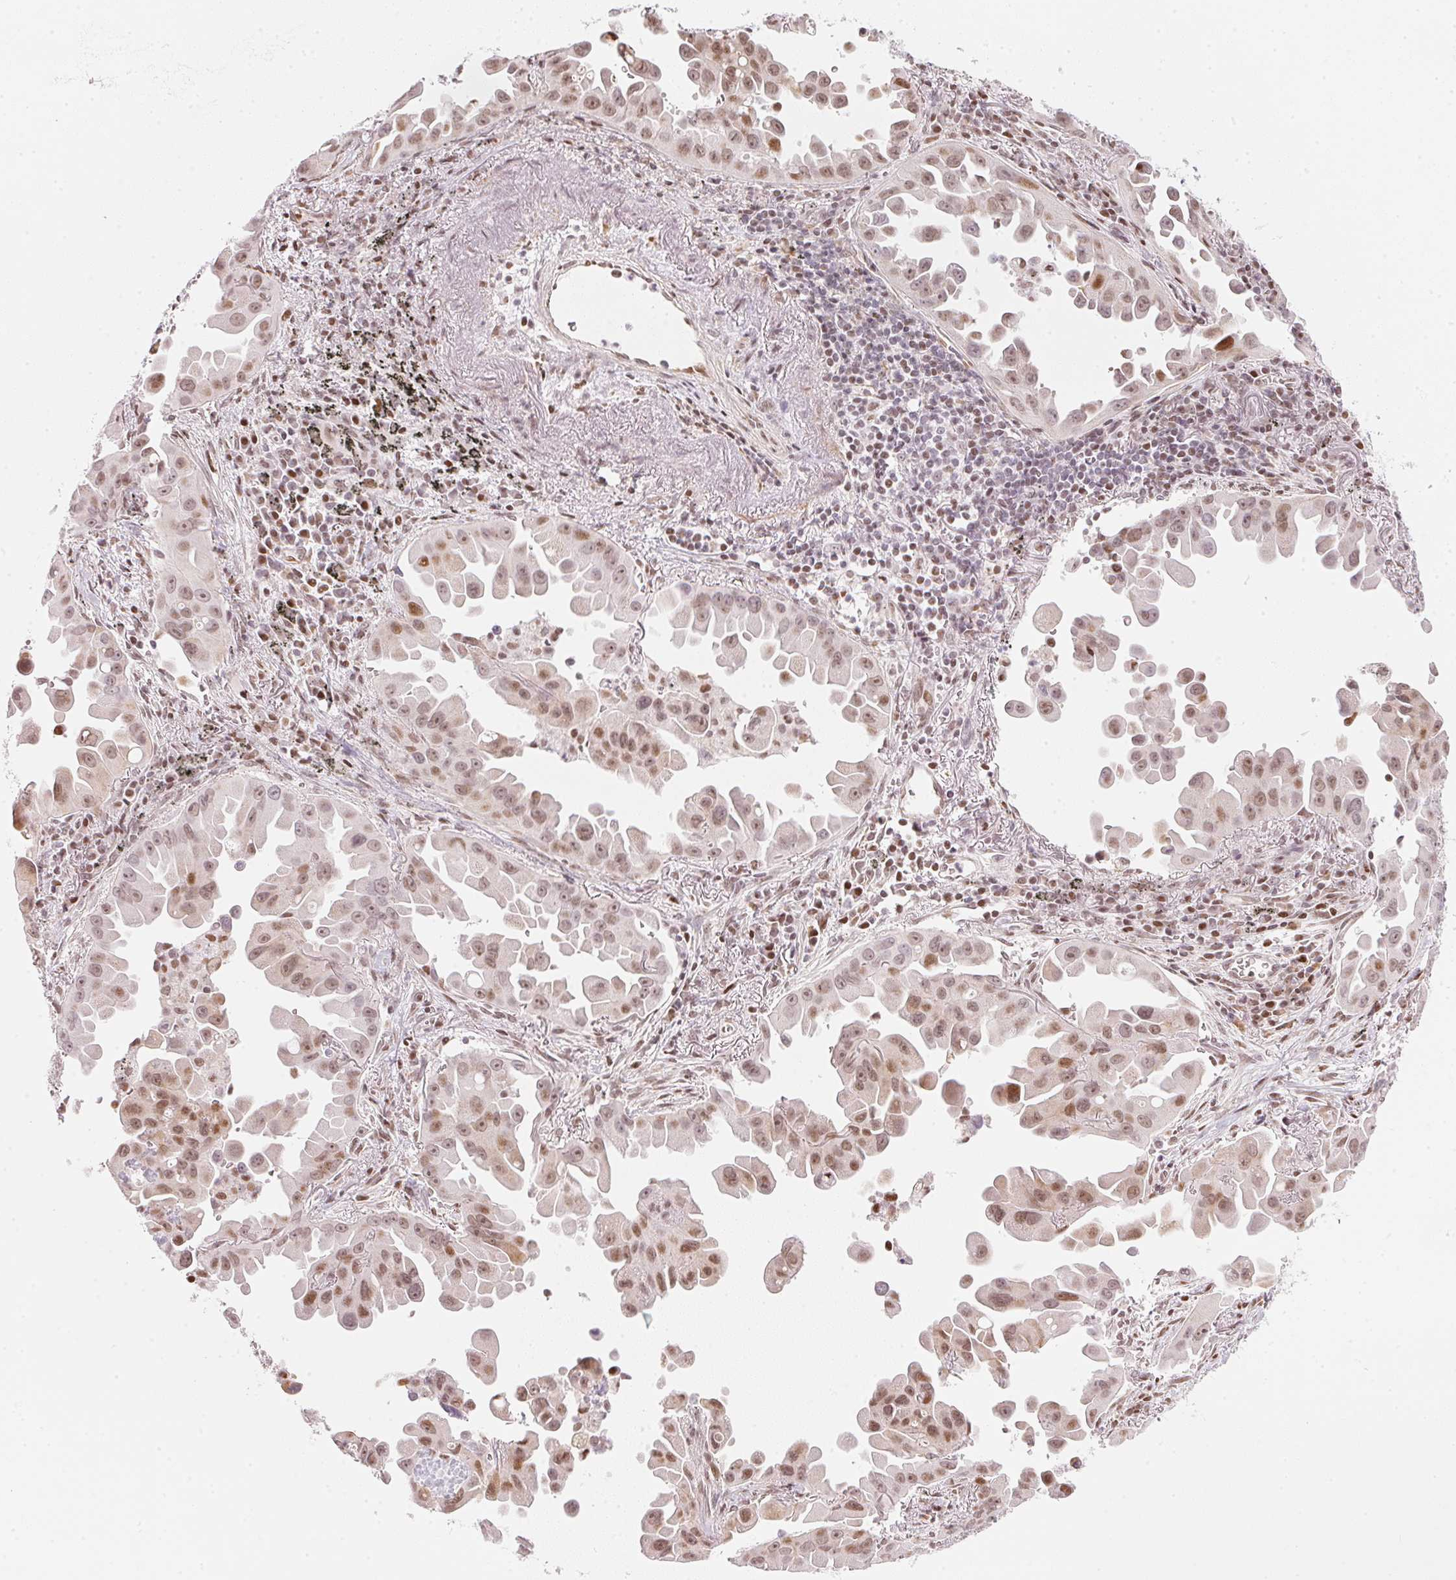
{"staining": {"intensity": "weak", "quantity": ">75%", "location": "nuclear"}, "tissue": "lung cancer", "cell_type": "Tumor cells", "image_type": "cancer", "snomed": [{"axis": "morphology", "description": "Adenocarcinoma, NOS"}, {"axis": "topography", "description": "Lung"}], "caption": "High-power microscopy captured an immunohistochemistry photomicrograph of adenocarcinoma (lung), revealing weak nuclear positivity in about >75% of tumor cells.", "gene": "KAT6A", "patient": {"sex": "male", "age": 68}}